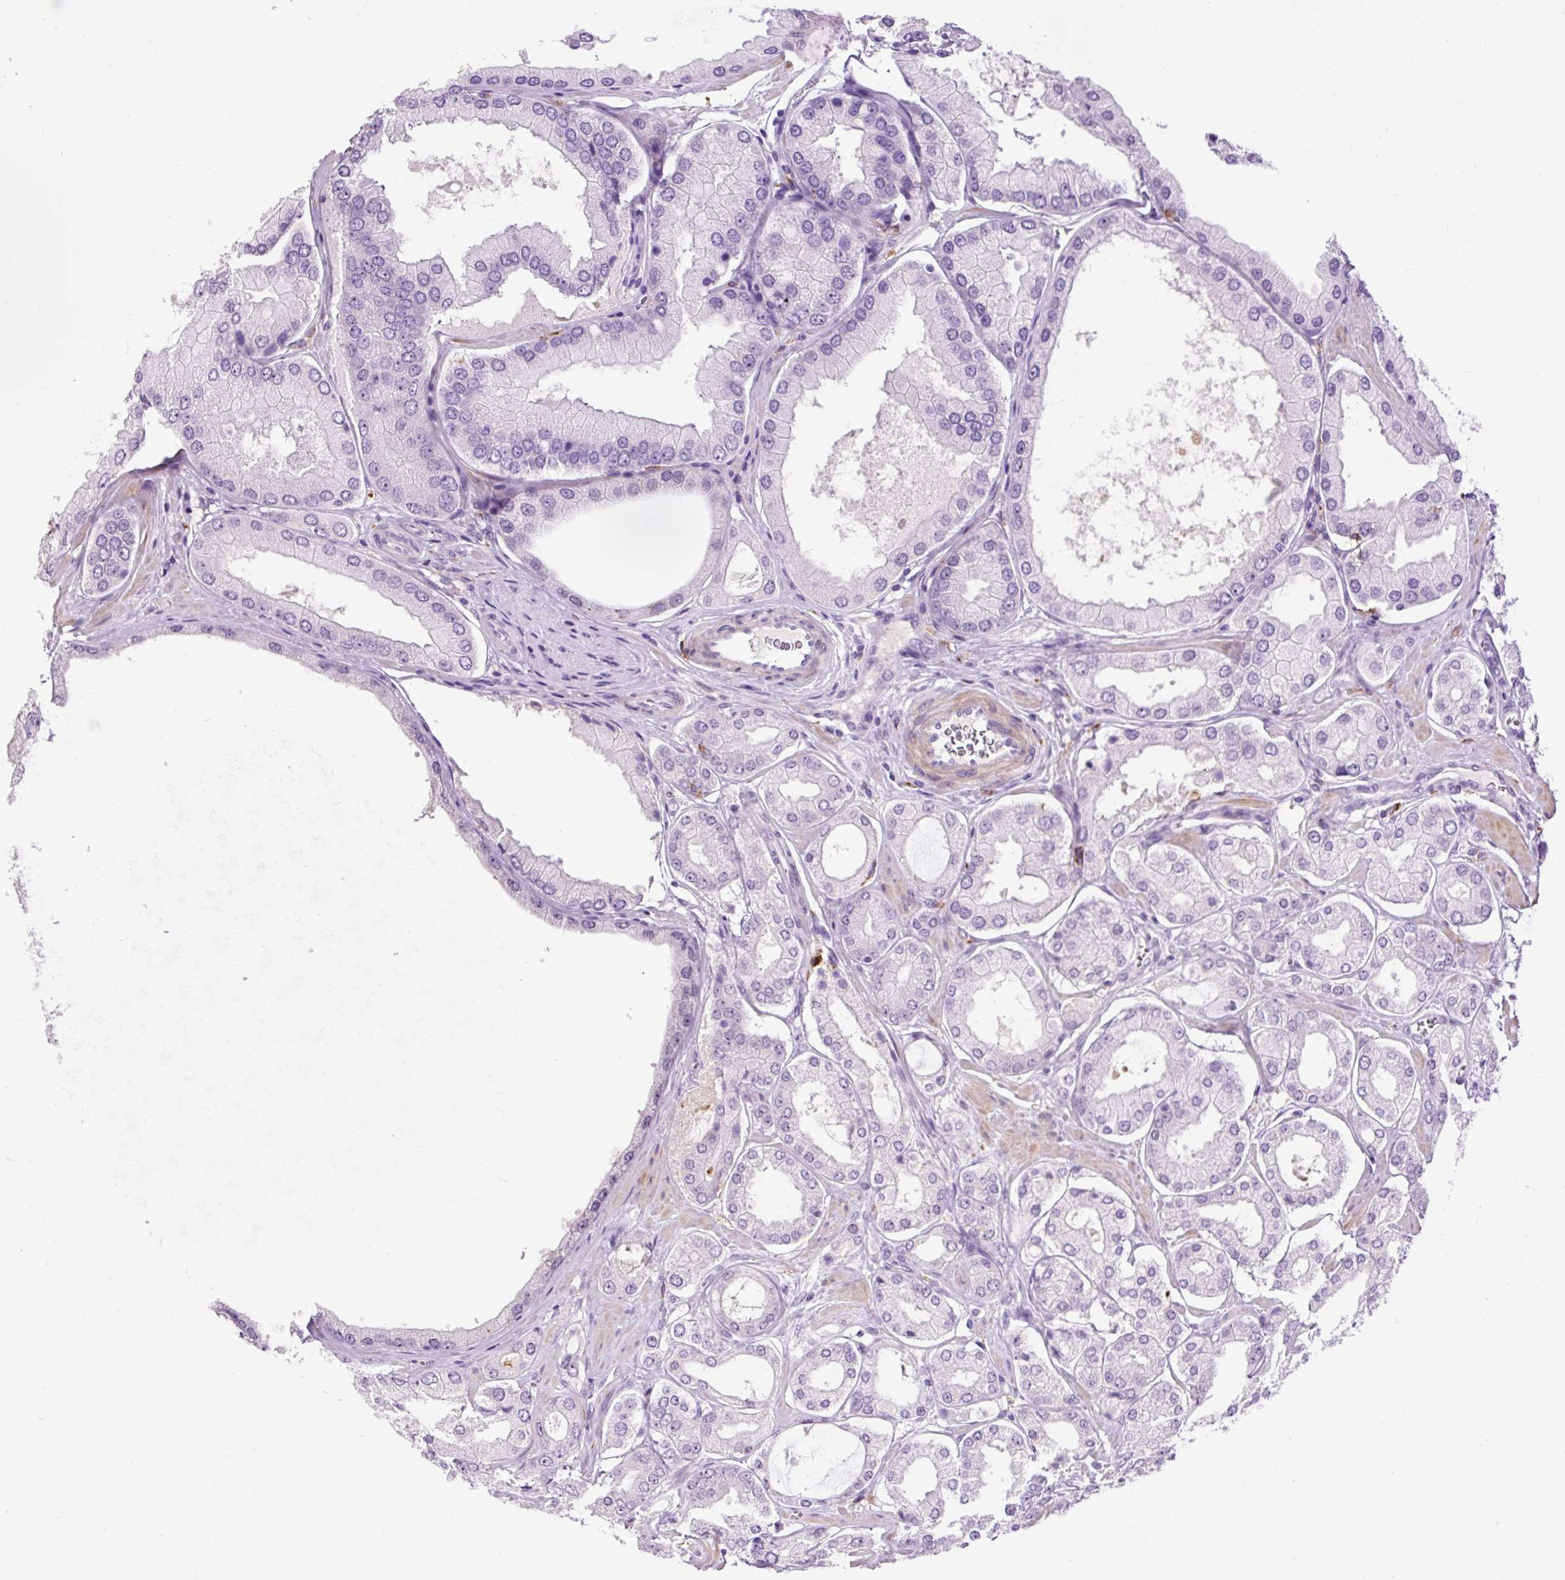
{"staining": {"intensity": "negative", "quantity": "none", "location": "none"}, "tissue": "prostate cancer", "cell_type": "Tumor cells", "image_type": "cancer", "snomed": [{"axis": "morphology", "description": "Adenocarcinoma, Low grade"}, {"axis": "topography", "description": "Prostate"}], "caption": "High magnification brightfield microscopy of prostate low-grade adenocarcinoma stained with DAB (brown) and counterstained with hematoxylin (blue): tumor cells show no significant positivity.", "gene": "LY86", "patient": {"sex": "male", "age": 42}}